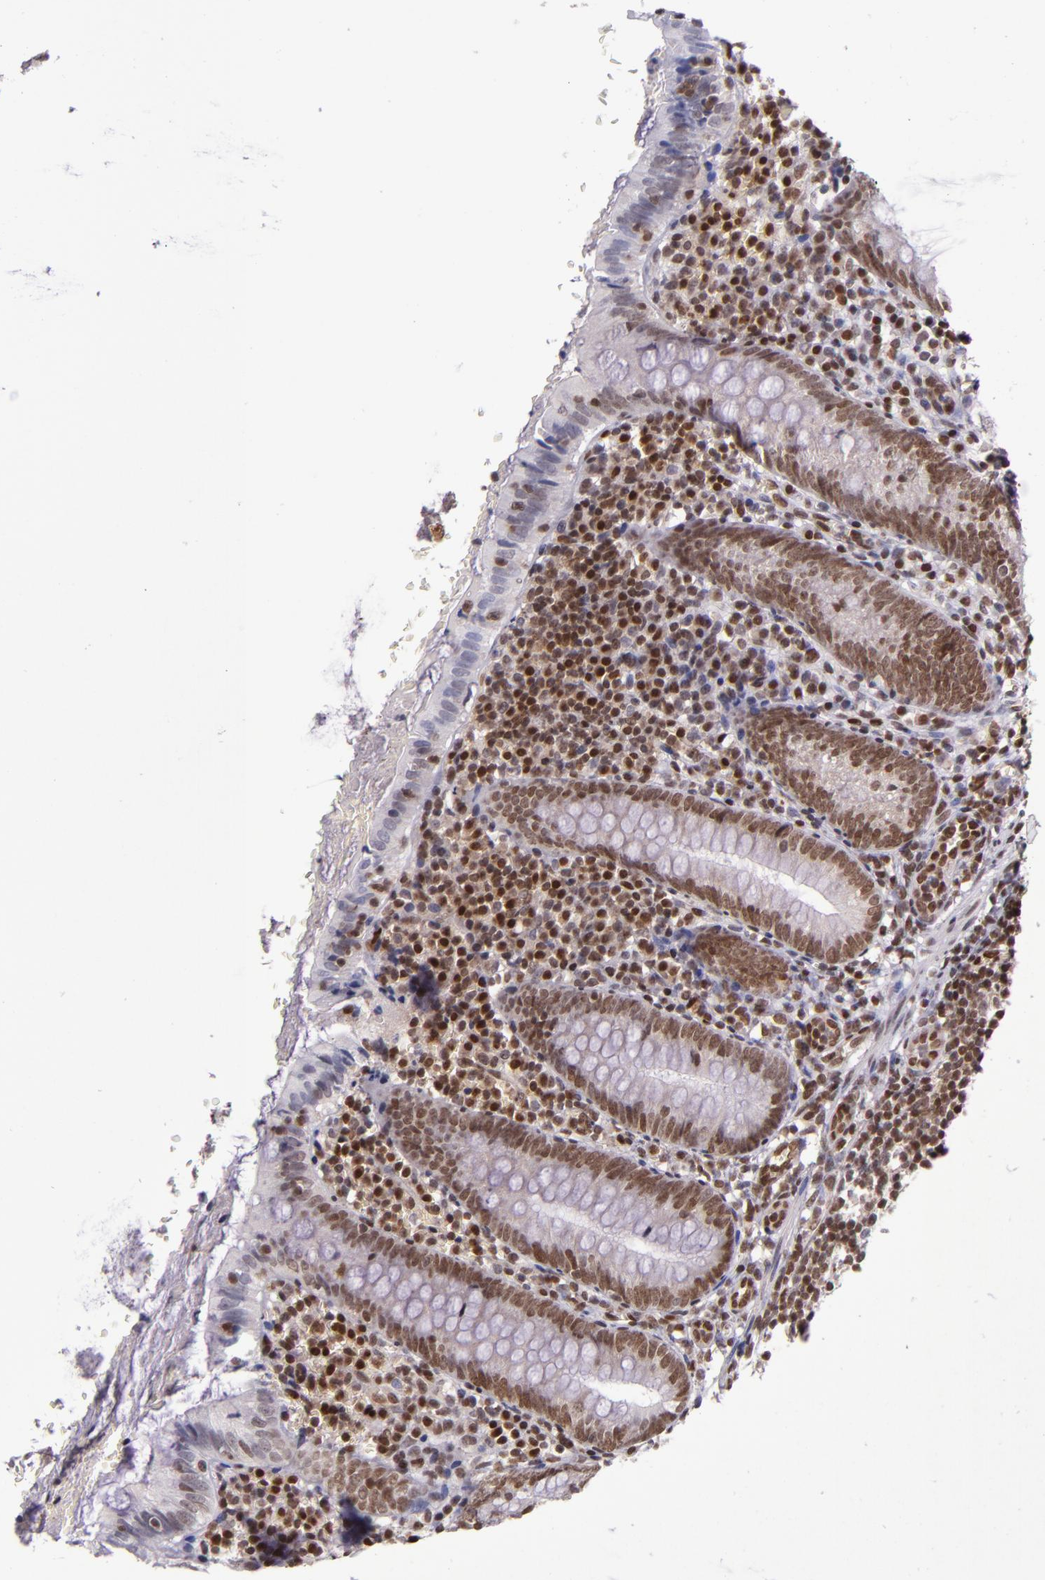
{"staining": {"intensity": "strong", "quantity": ">75%", "location": "nuclear"}, "tissue": "appendix", "cell_type": "Glandular cells", "image_type": "normal", "snomed": [{"axis": "morphology", "description": "Normal tissue, NOS"}, {"axis": "topography", "description": "Appendix"}], "caption": "High-power microscopy captured an immunohistochemistry (IHC) photomicrograph of benign appendix, revealing strong nuclear expression in about >75% of glandular cells. Using DAB (3,3'-diaminobenzidine) (brown) and hematoxylin (blue) stains, captured at high magnification using brightfield microscopy.", "gene": "MGMT", "patient": {"sex": "female", "age": 10}}